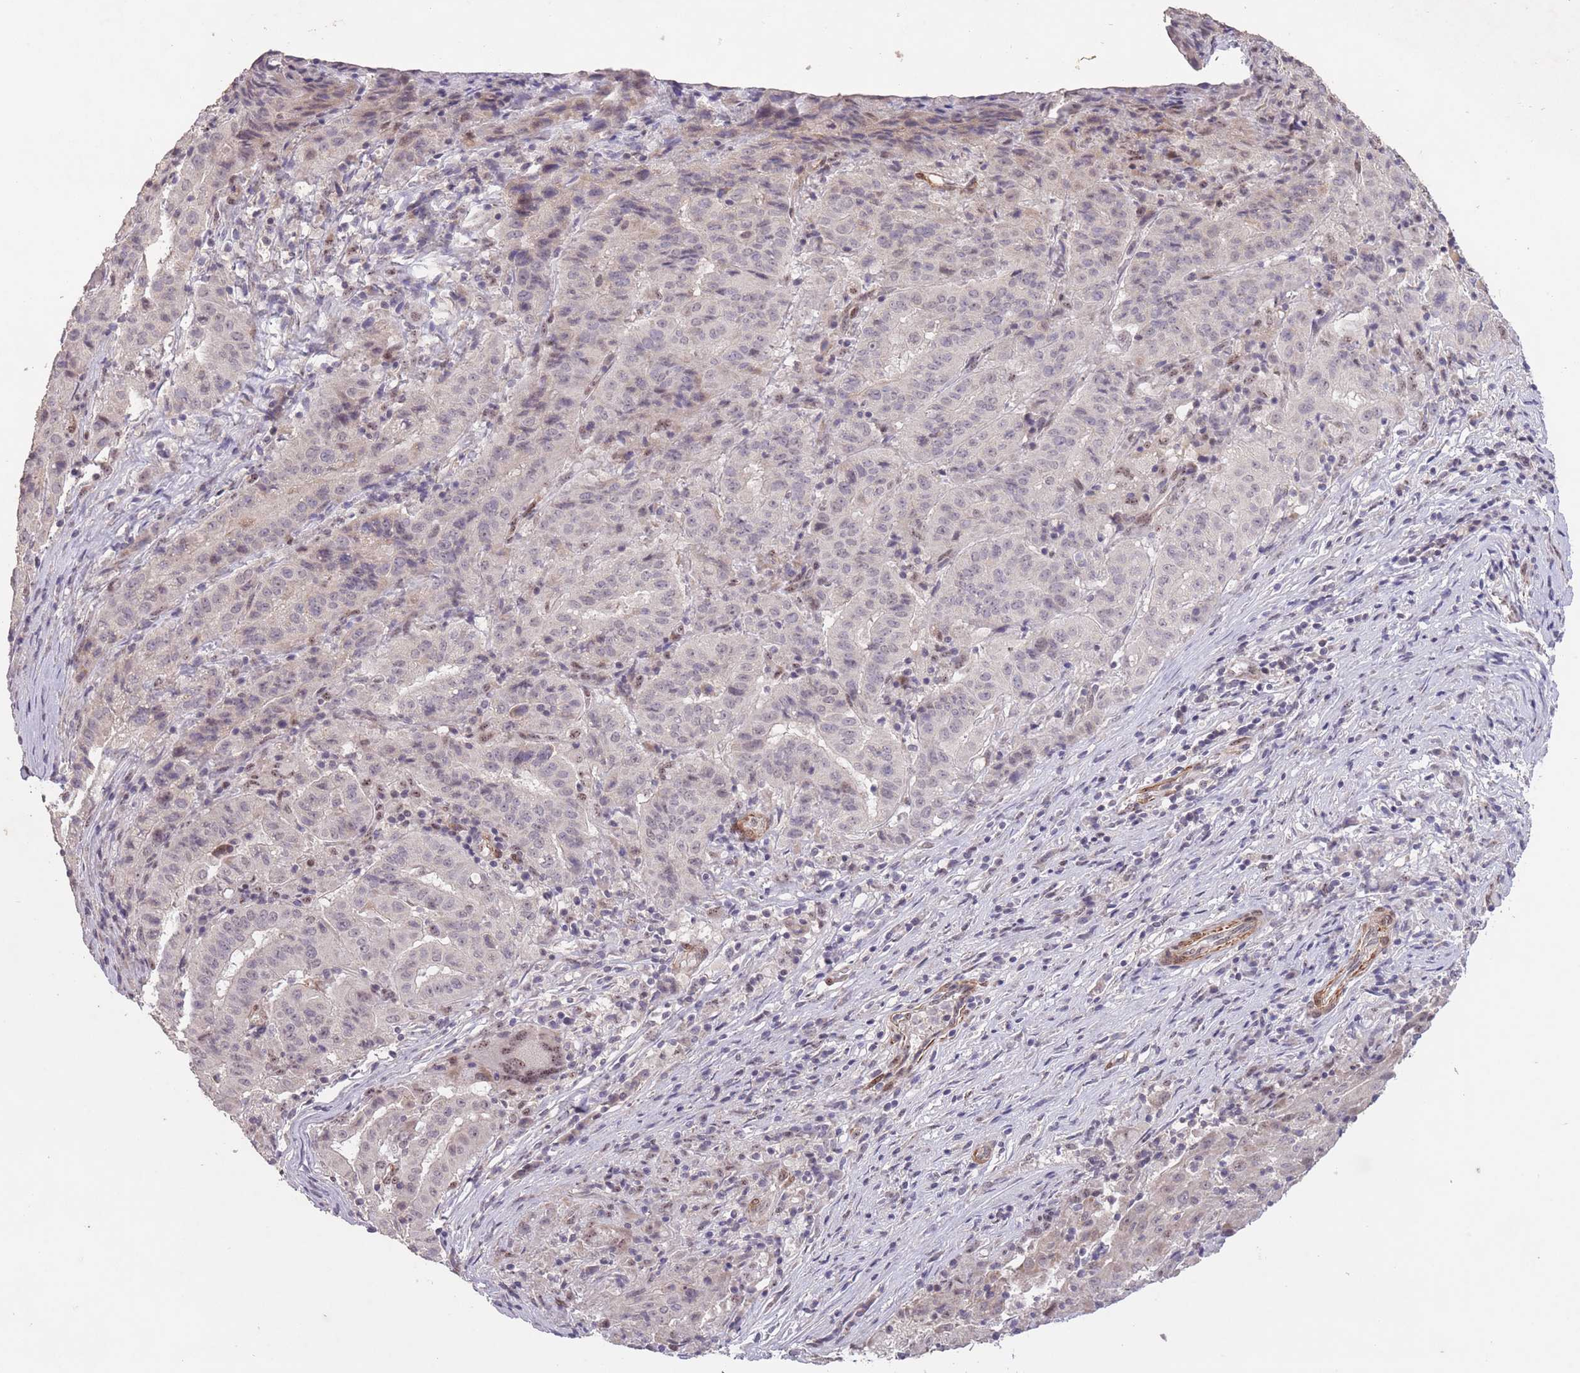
{"staining": {"intensity": "weak", "quantity": "<25%", "location": "nuclear"}, "tissue": "pancreatic cancer", "cell_type": "Tumor cells", "image_type": "cancer", "snomed": [{"axis": "morphology", "description": "Adenocarcinoma, NOS"}, {"axis": "topography", "description": "Pancreas"}], "caption": "Pancreatic cancer was stained to show a protein in brown. There is no significant positivity in tumor cells.", "gene": "CBX6", "patient": {"sex": "male", "age": 63}}